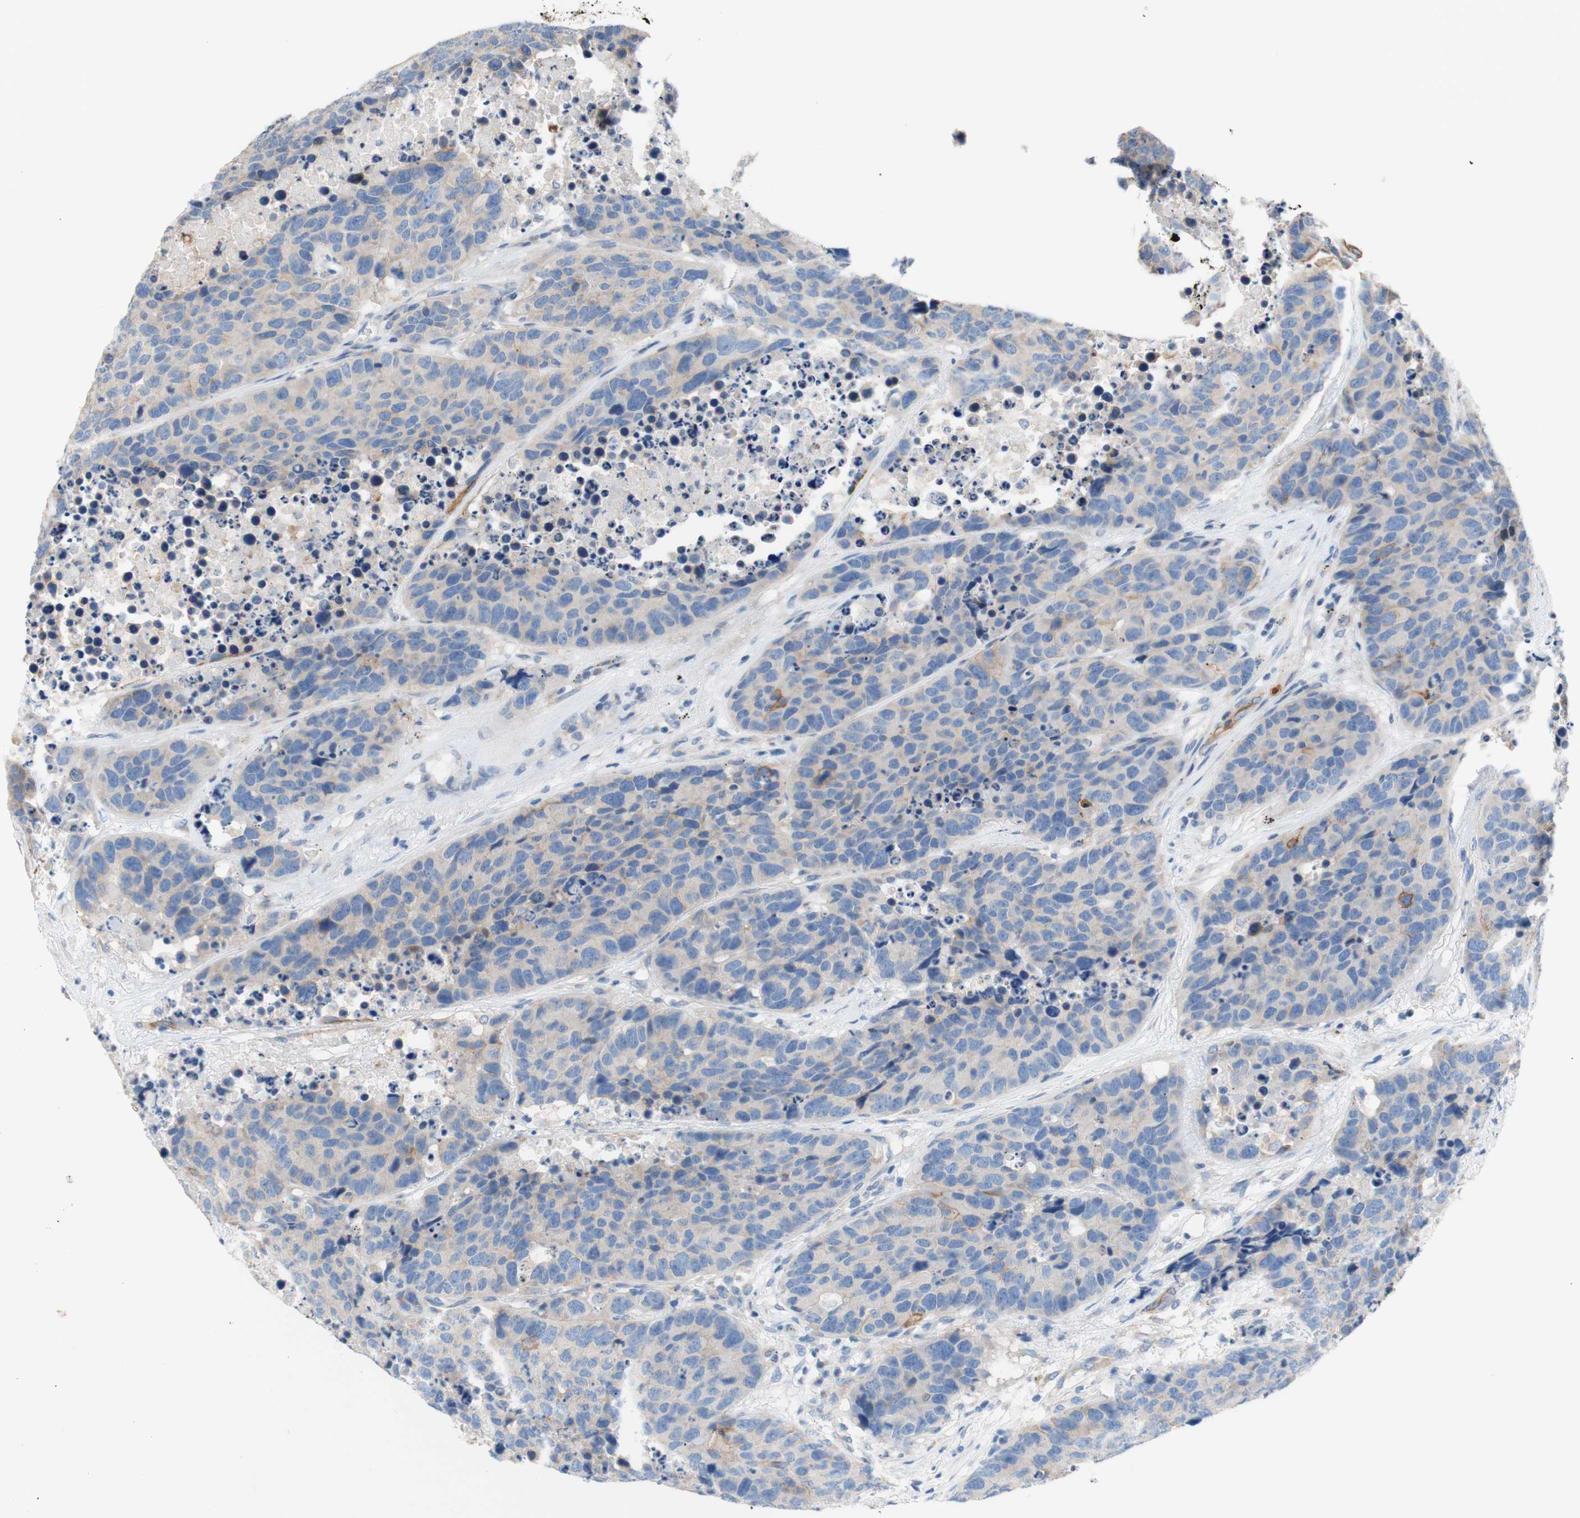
{"staining": {"intensity": "moderate", "quantity": "<25%", "location": "cytoplasmic/membranous"}, "tissue": "carcinoid", "cell_type": "Tumor cells", "image_type": "cancer", "snomed": [{"axis": "morphology", "description": "Carcinoid, malignant, NOS"}, {"axis": "topography", "description": "Lung"}], "caption": "An immunohistochemistry image of tumor tissue is shown. Protein staining in brown labels moderate cytoplasmic/membranous positivity in carcinoid within tumor cells.", "gene": "F3", "patient": {"sex": "male", "age": 60}}